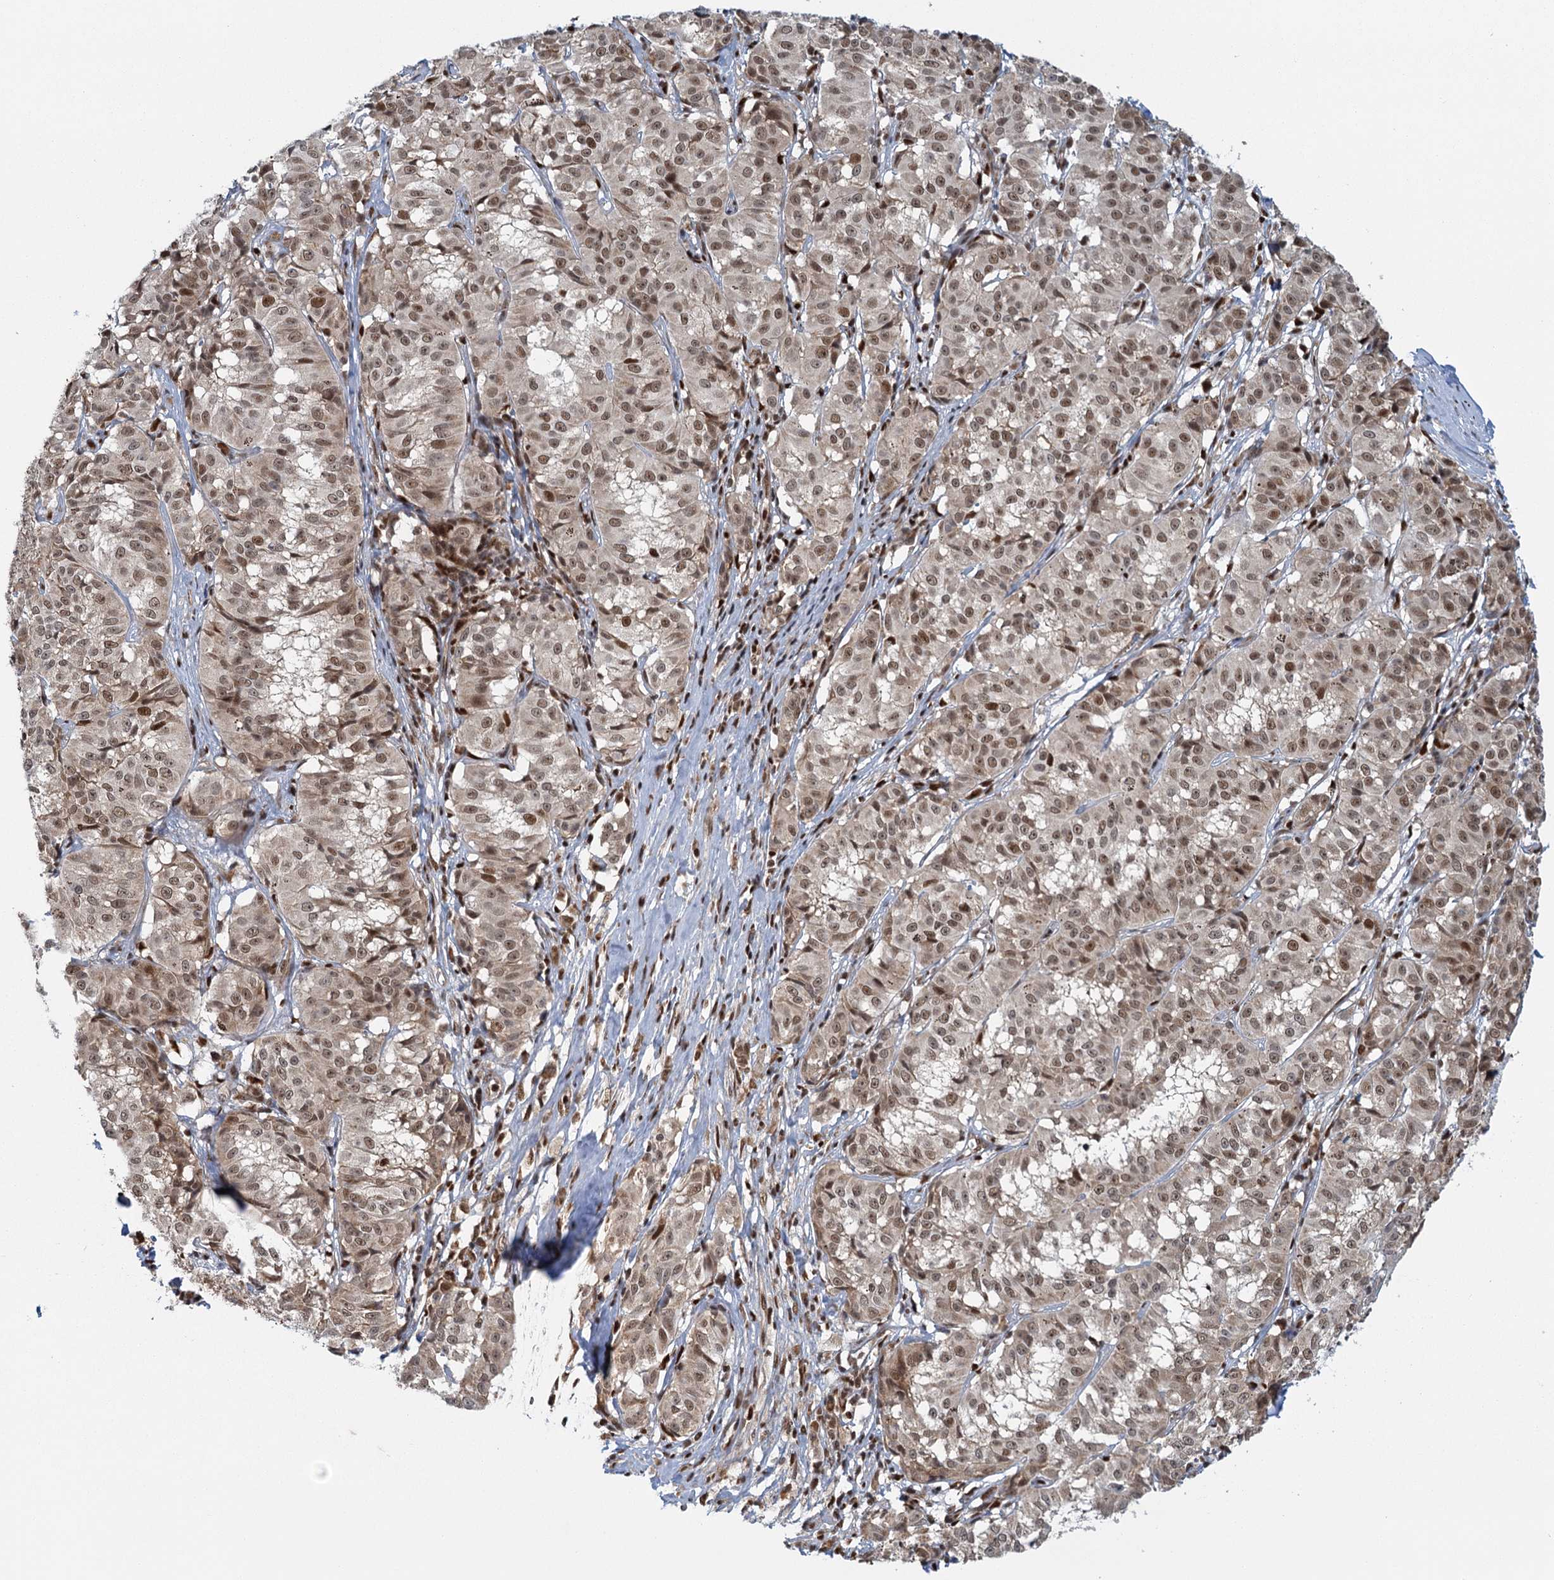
{"staining": {"intensity": "moderate", "quantity": ">75%", "location": "nuclear"}, "tissue": "melanoma", "cell_type": "Tumor cells", "image_type": "cancer", "snomed": [{"axis": "morphology", "description": "Malignant melanoma, NOS"}, {"axis": "topography", "description": "Skin"}], "caption": "Melanoma tissue displays moderate nuclear positivity in approximately >75% of tumor cells, visualized by immunohistochemistry.", "gene": "GPATCH11", "patient": {"sex": "female", "age": 72}}